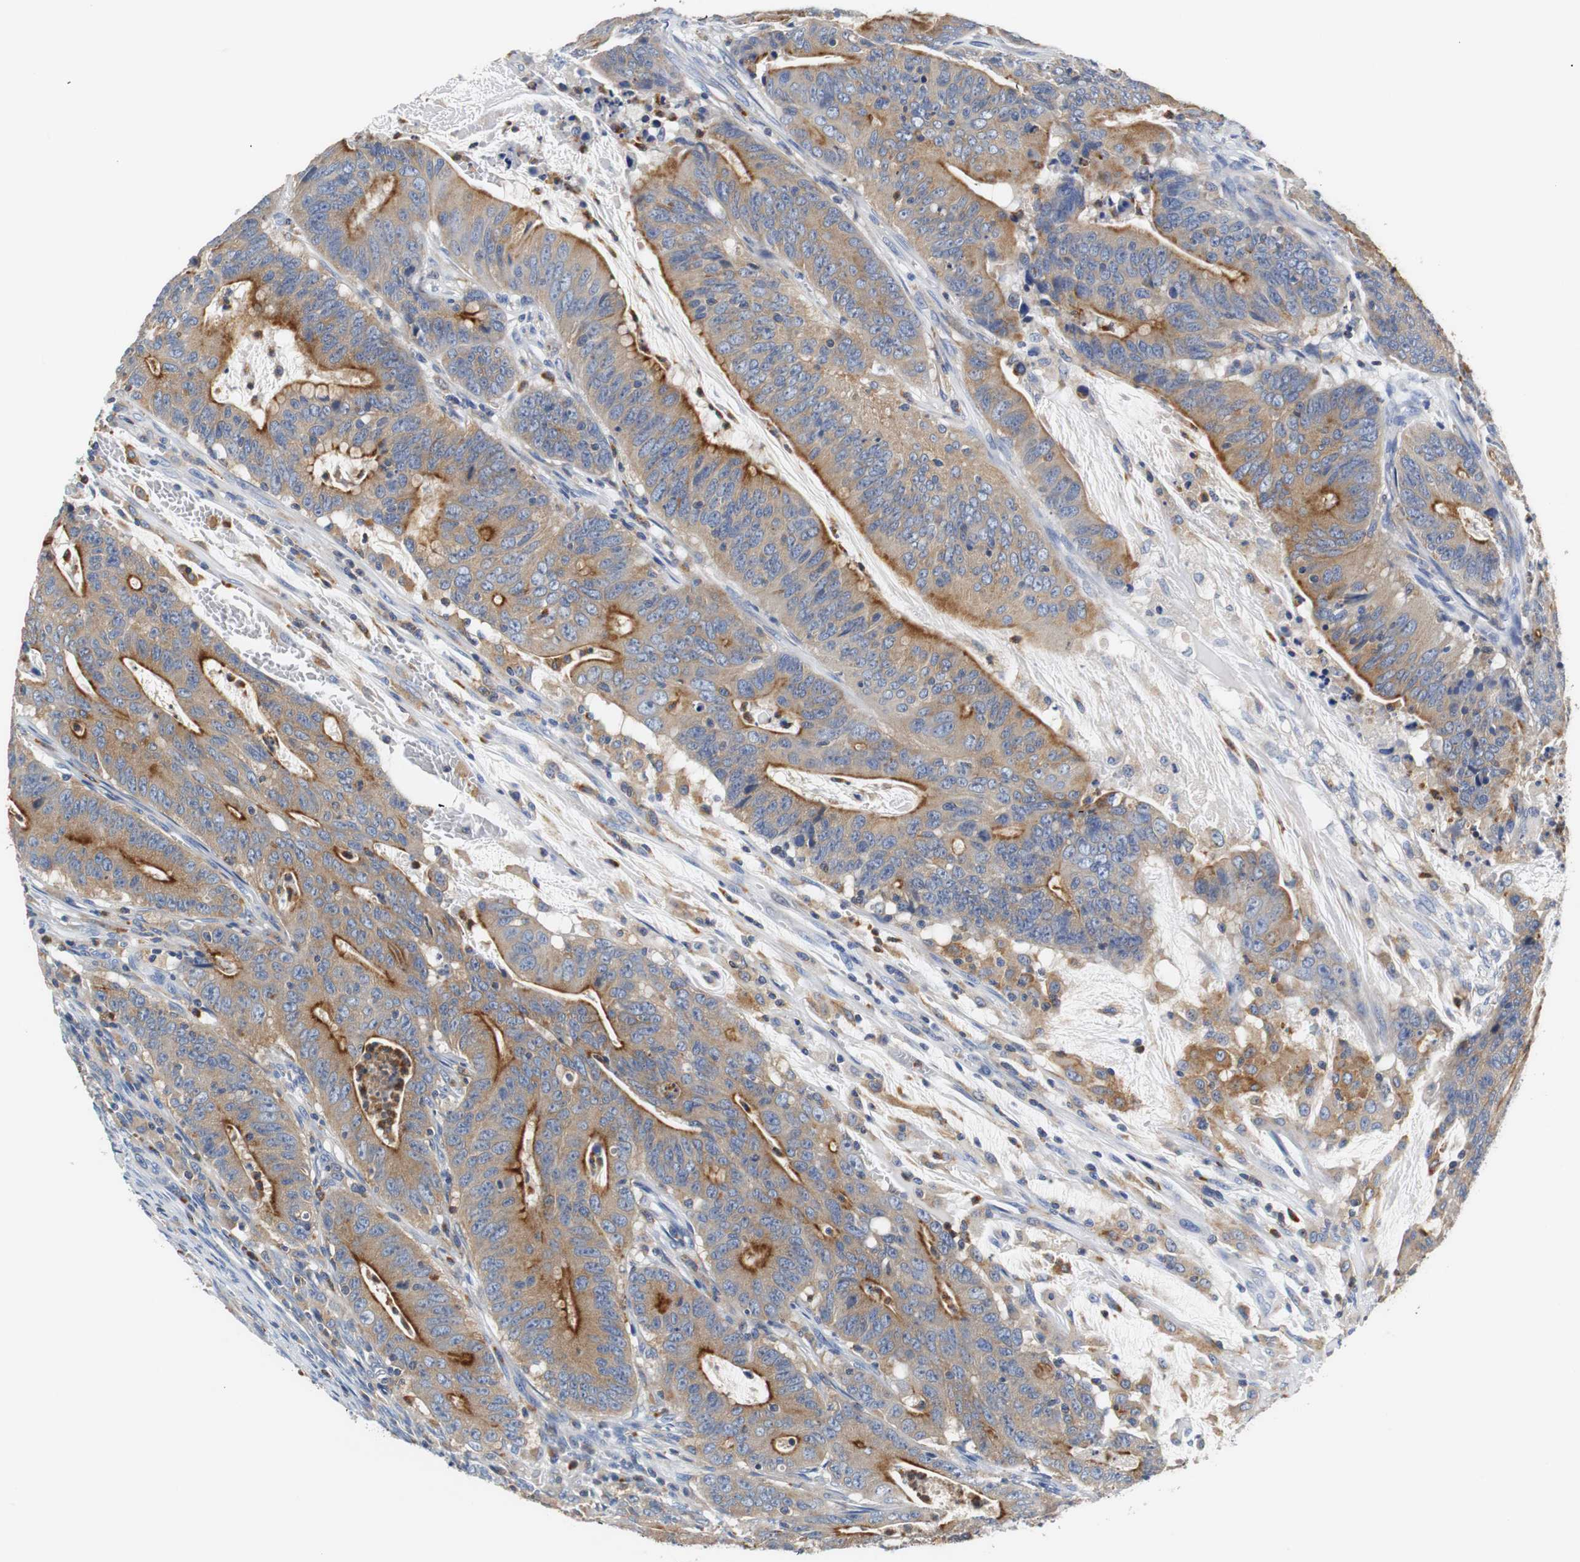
{"staining": {"intensity": "strong", "quantity": ">75%", "location": "cytoplasmic/membranous"}, "tissue": "colorectal cancer", "cell_type": "Tumor cells", "image_type": "cancer", "snomed": [{"axis": "morphology", "description": "Adenocarcinoma, NOS"}, {"axis": "topography", "description": "Colon"}], "caption": "Immunohistochemistry (IHC) of human colorectal adenocarcinoma exhibits high levels of strong cytoplasmic/membranous expression in about >75% of tumor cells.", "gene": "VAMP8", "patient": {"sex": "male", "age": 45}}